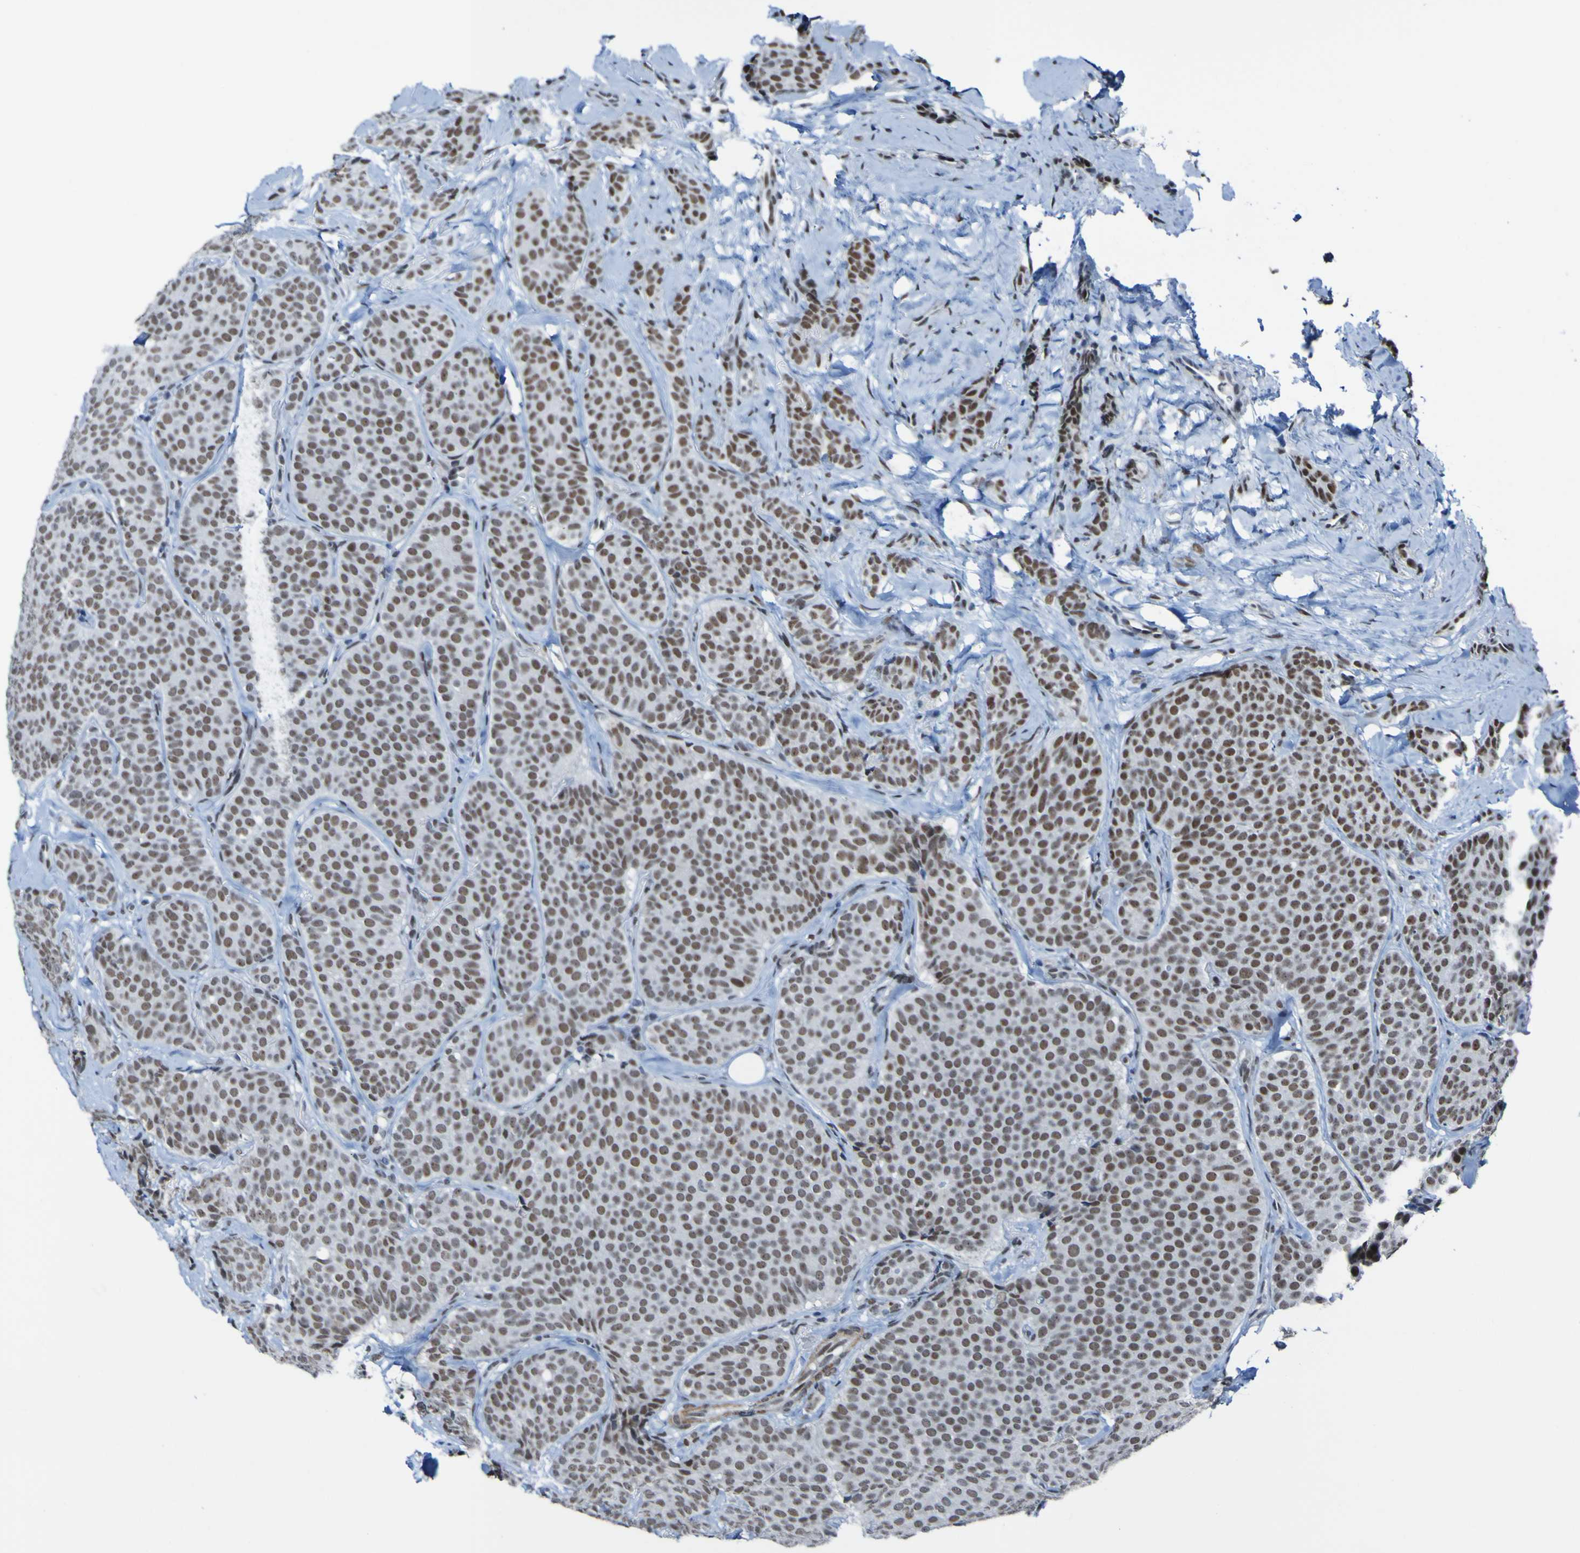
{"staining": {"intensity": "moderate", "quantity": ">75%", "location": "nuclear"}, "tissue": "breast cancer", "cell_type": "Tumor cells", "image_type": "cancer", "snomed": [{"axis": "morphology", "description": "Lobular carcinoma"}, {"axis": "topography", "description": "Skin"}, {"axis": "topography", "description": "Breast"}], "caption": "Immunohistochemistry of breast lobular carcinoma exhibits medium levels of moderate nuclear positivity in approximately >75% of tumor cells.", "gene": "PHF2", "patient": {"sex": "female", "age": 46}}